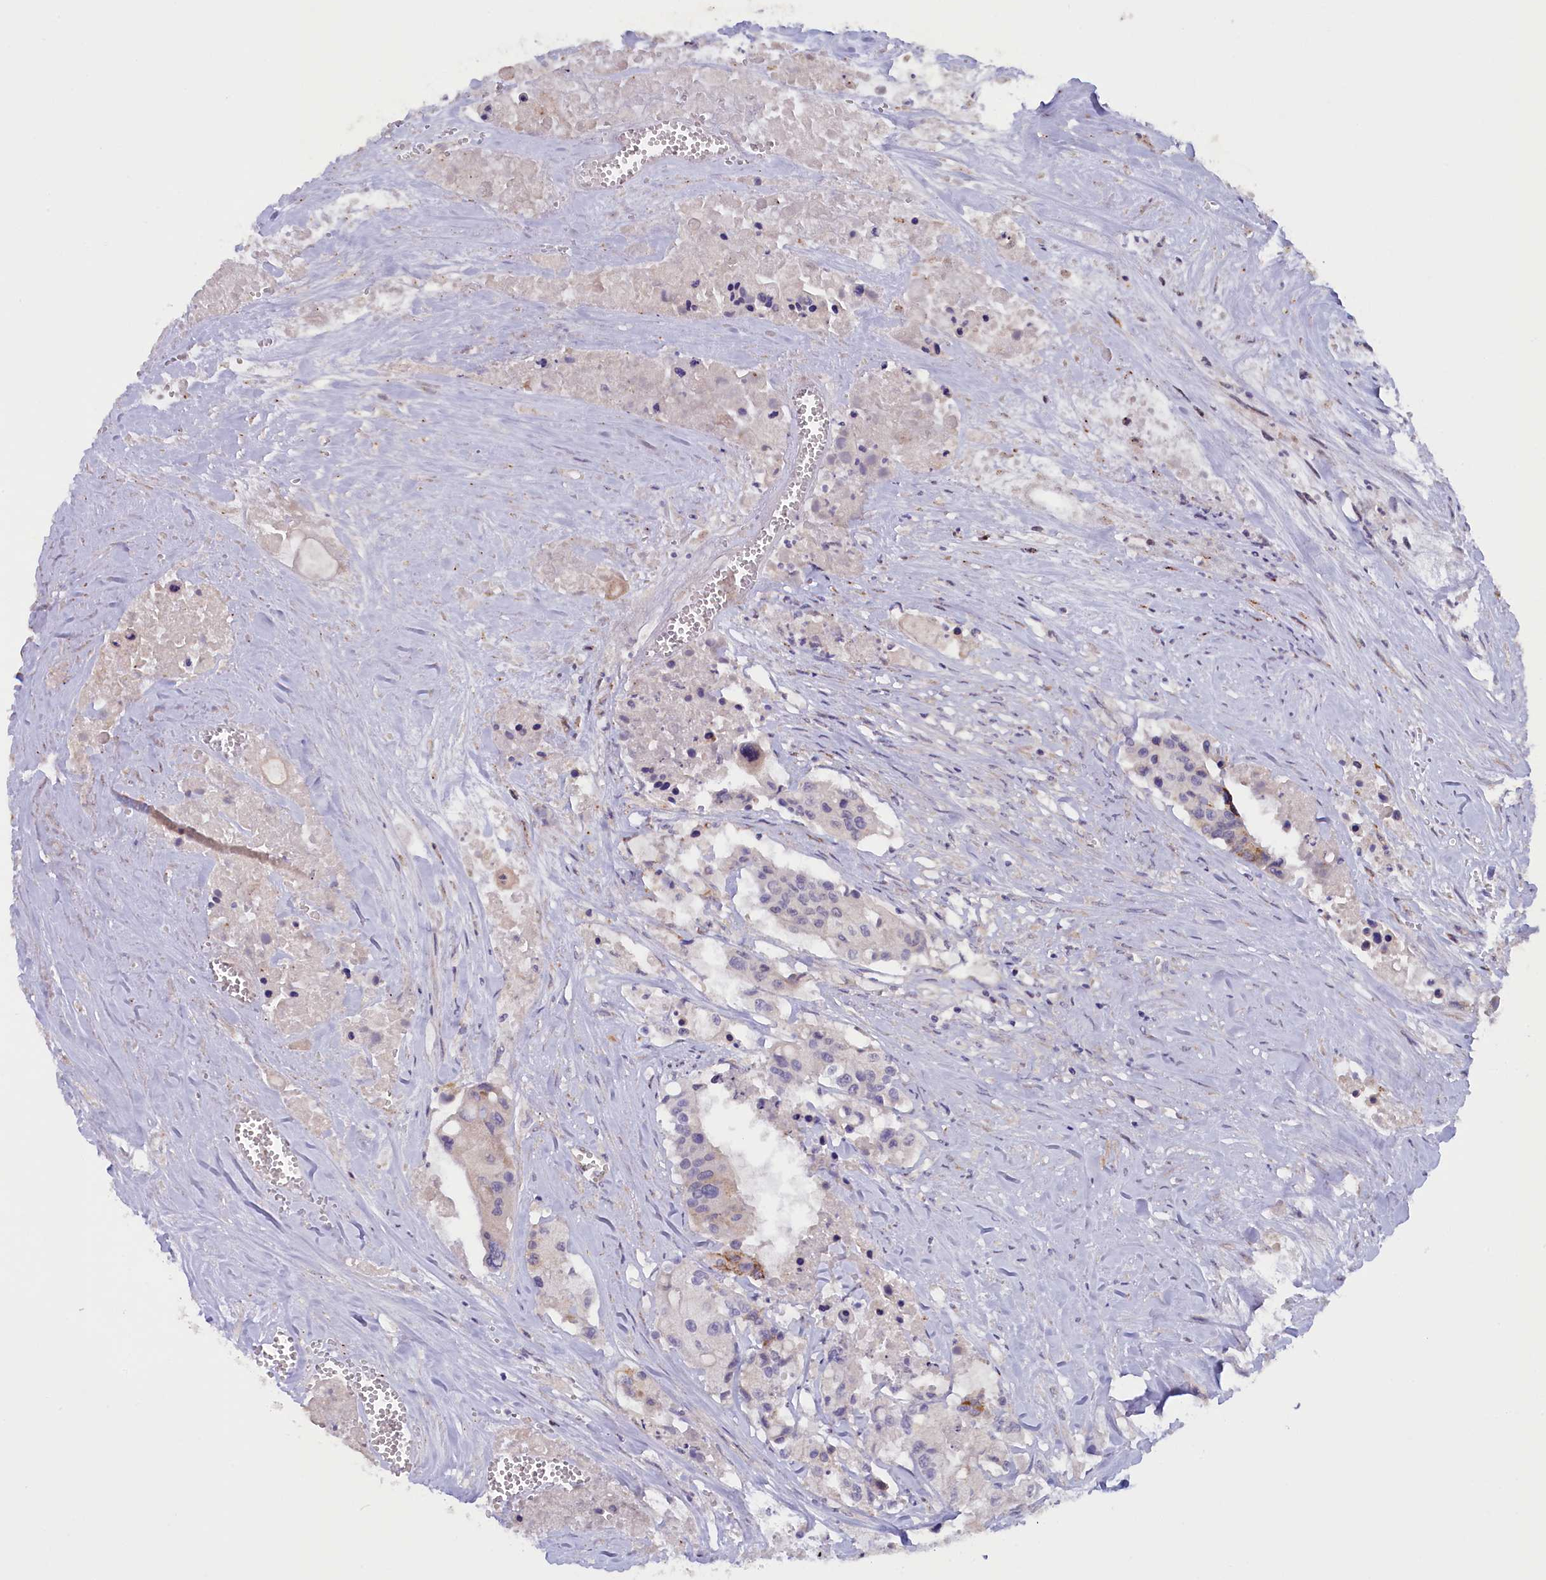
{"staining": {"intensity": "moderate", "quantity": "<25%", "location": "cytoplasmic/membranous"}, "tissue": "colorectal cancer", "cell_type": "Tumor cells", "image_type": "cancer", "snomed": [{"axis": "morphology", "description": "Adenocarcinoma, NOS"}, {"axis": "topography", "description": "Colon"}], "caption": "Protein positivity by IHC exhibits moderate cytoplasmic/membranous staining in approximately <25% of tumor cells in colorectal cancer.", "gene": "ZSWIM4", "patient": {"sex": "male", "age": 77}}